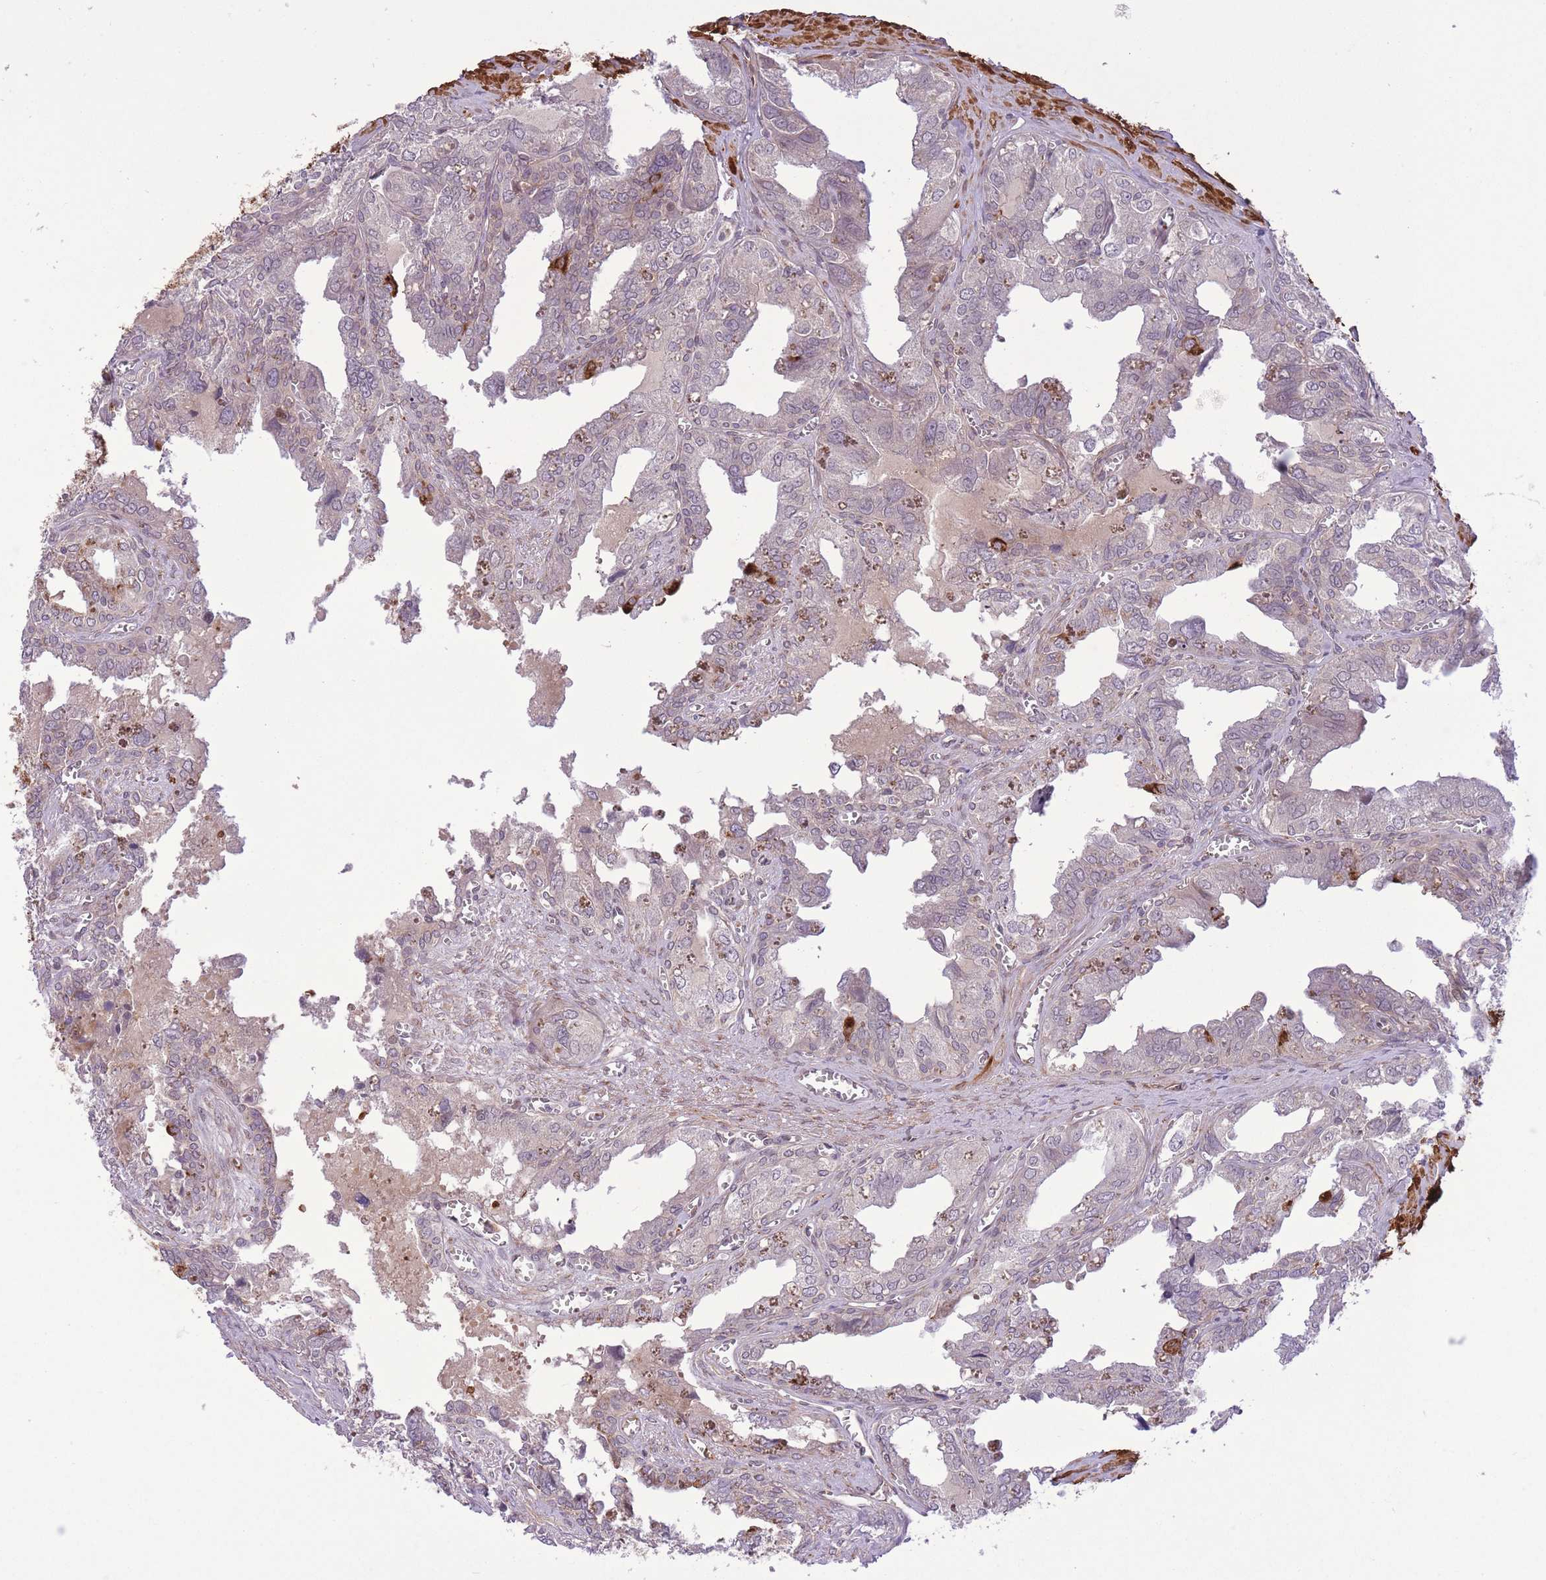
{"staining": {"intensity": "strong", "quantity": "25%-75%", "location": "cytoplasmic/membranous"}, "tissue": "seminal vesicle", "cell_type": "Glandular cells", "image_type": "normal", "snomed": [{"axis": "morphology", "description": "Normal tissue, NOS"}, {"axis": "topography", "description": "Seminal veicle"}], "caption": "DAB (3,3'-diaminobenzidine) immunohistochemical staining of benign human seminal vesicle displays strong cytoplasmic/membranous protein staining in approximately 25%-75% of glandular cells. (brown staining indicates protein expression, while blue staining denotes nuclei).", "gene": "ZBED5", "patient": {"sex": "male", "age": 67}}